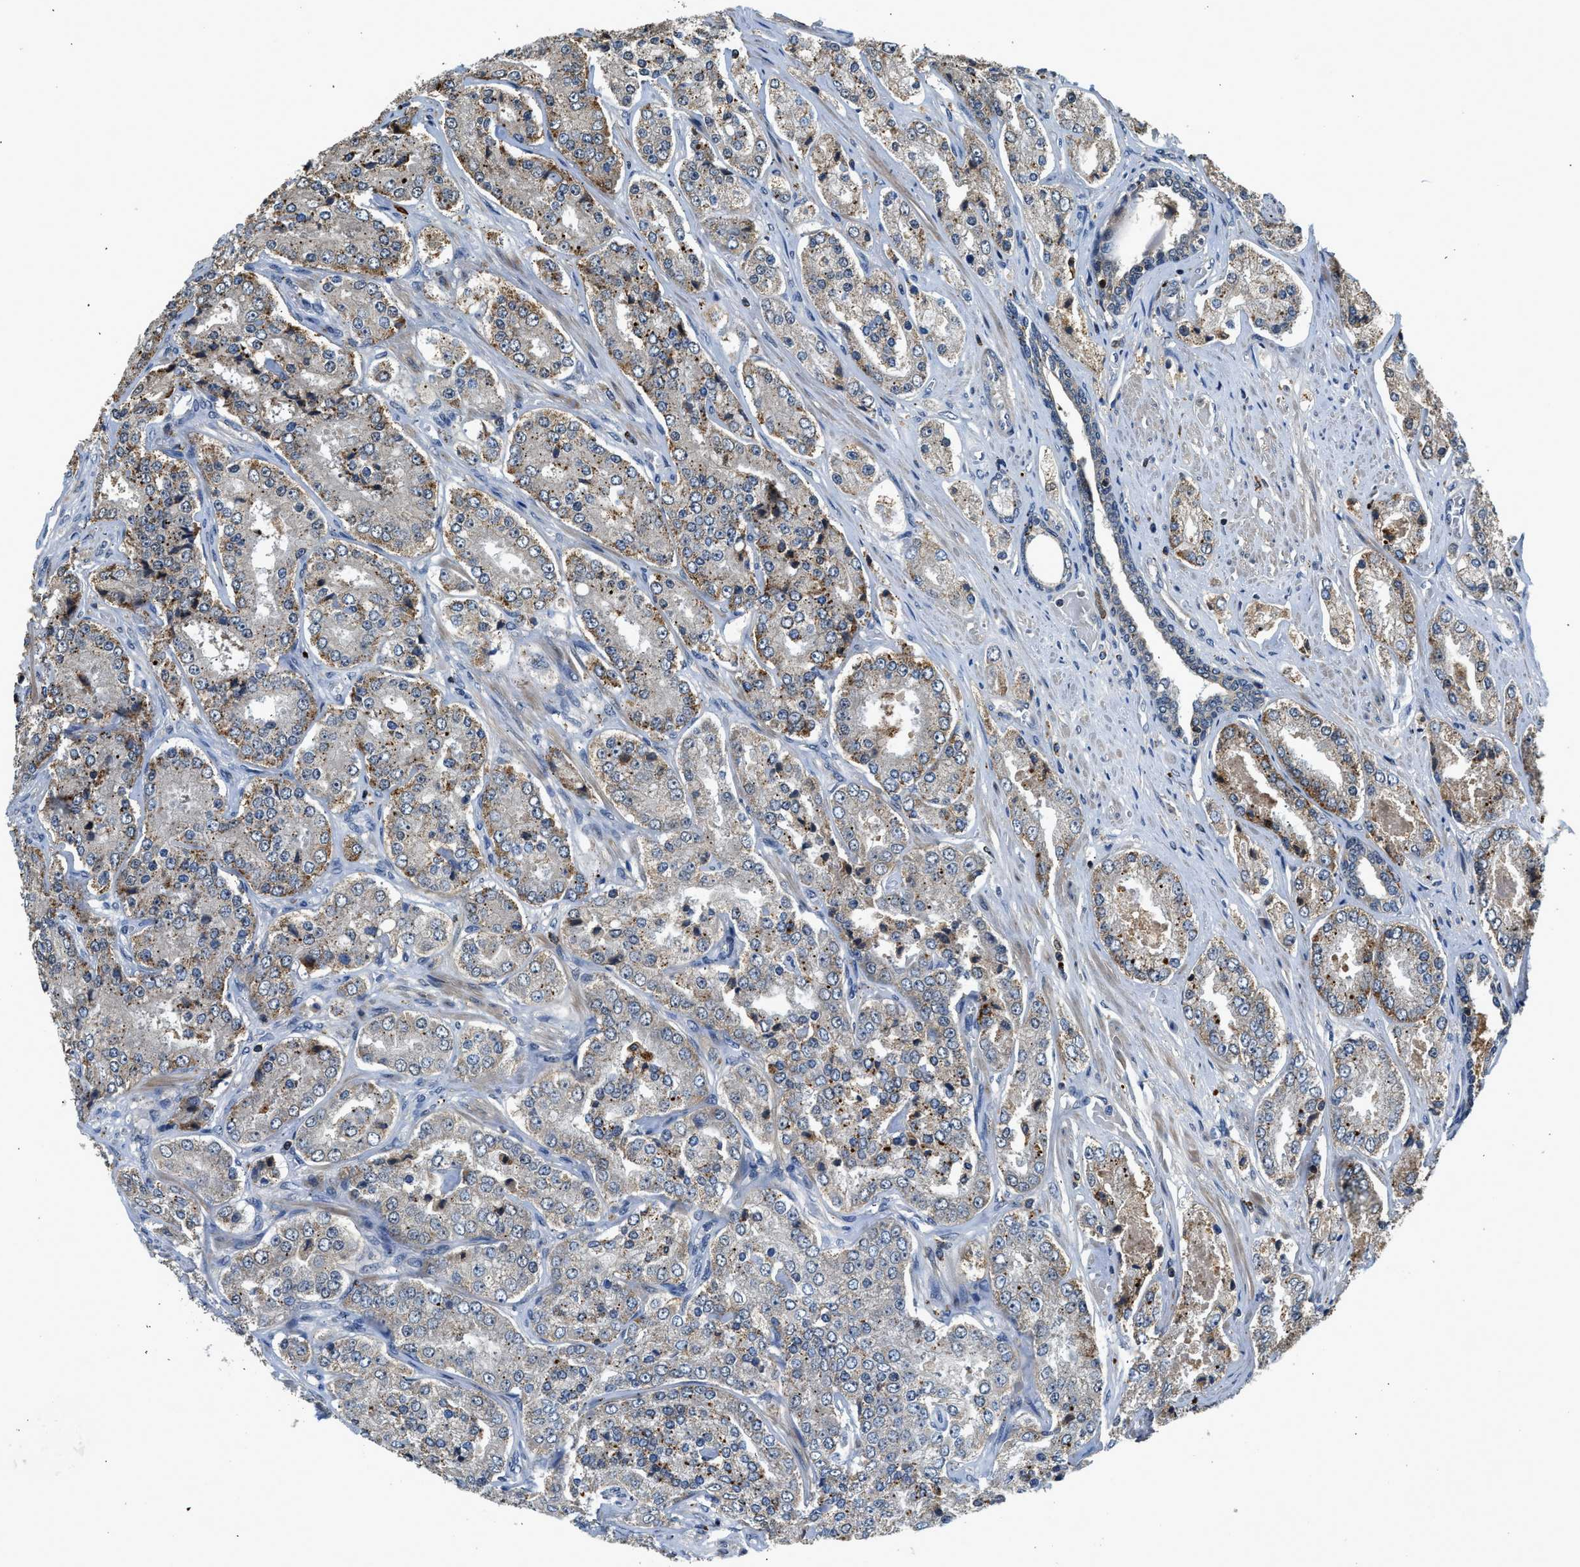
{"staining": {"intensity": "weak", "quantity": "25%-75%", "location": "cytoplasmic/membranous"}, "tissue": "prostate cancer", "cell_type": "Tumor cells", "image_type": "cancer", "snomed": [{"axis": "morphology", "description": "Adenocarcinoma, High grade"}, {"axis": "topography", "description": "Prostate"}], "caption": "Human prostate cancer (adenocarcinoma (high-grade)) stained for a protein (brown) demonstrates weak cytoplasmic/membranous positive positivity in approximately 25%-75% of tumor cells.", "gene": "SLC15A4", "patient": {"sex": "male", "age": 65}}